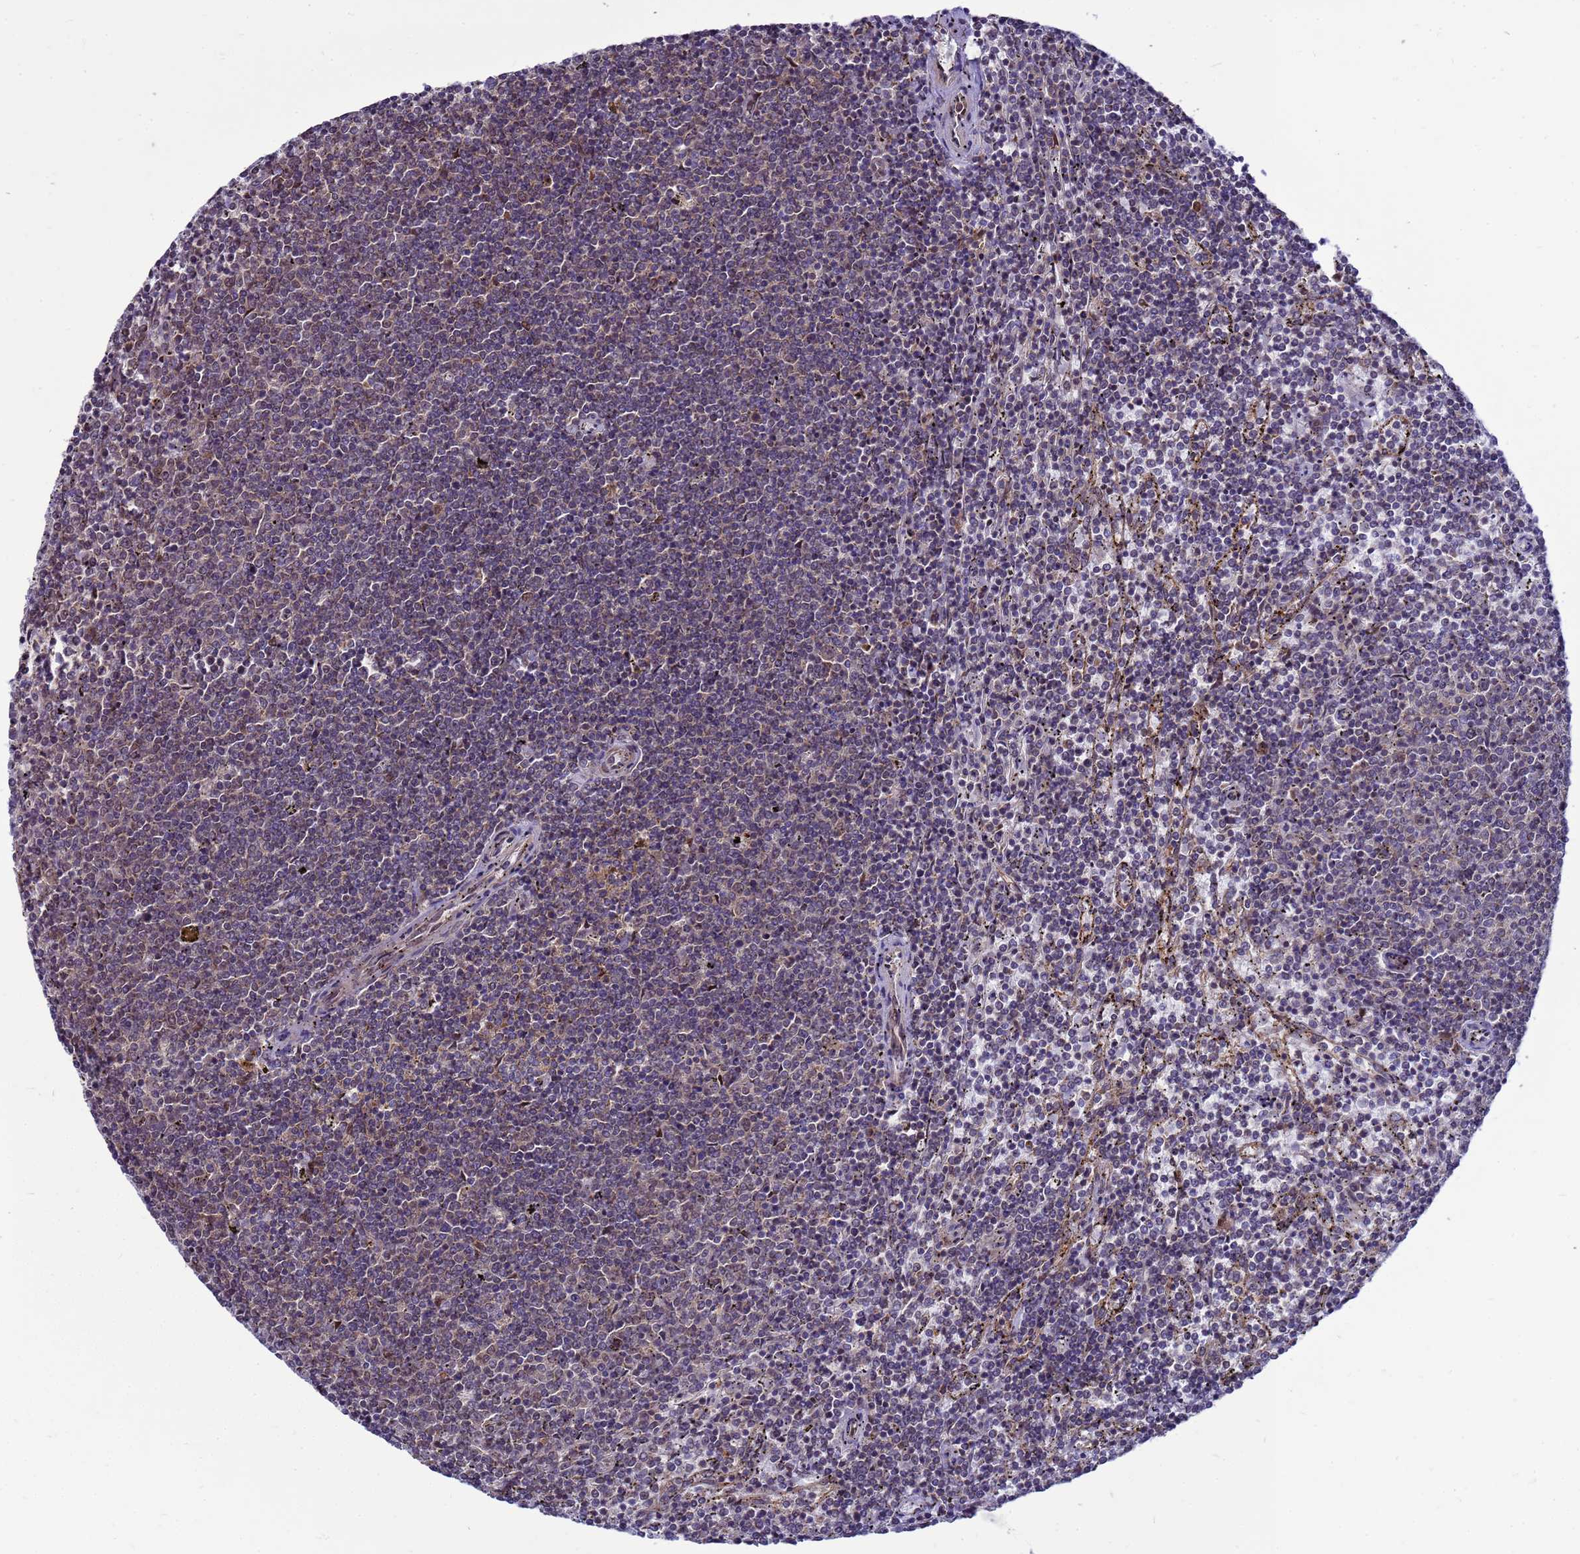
{"staining": {"intensity": "negative", "quantity": "none", "location": "none"}, "tissue": "lymphoma", "cell_type": "Tumor cells", "image_type": "cancer", "snomed": [{"axis": "morphology", "description": "Malignant lymphoma, non-Hodgkin's type, Low grade"}, {"axis": "topography", "description": "Spleen"}], "caption": "This is an IHC image of human lymphoma. There is no staining in tumor cells.", "gene": "C12orf43", "patient": {"sex": "female", "age": 50}}